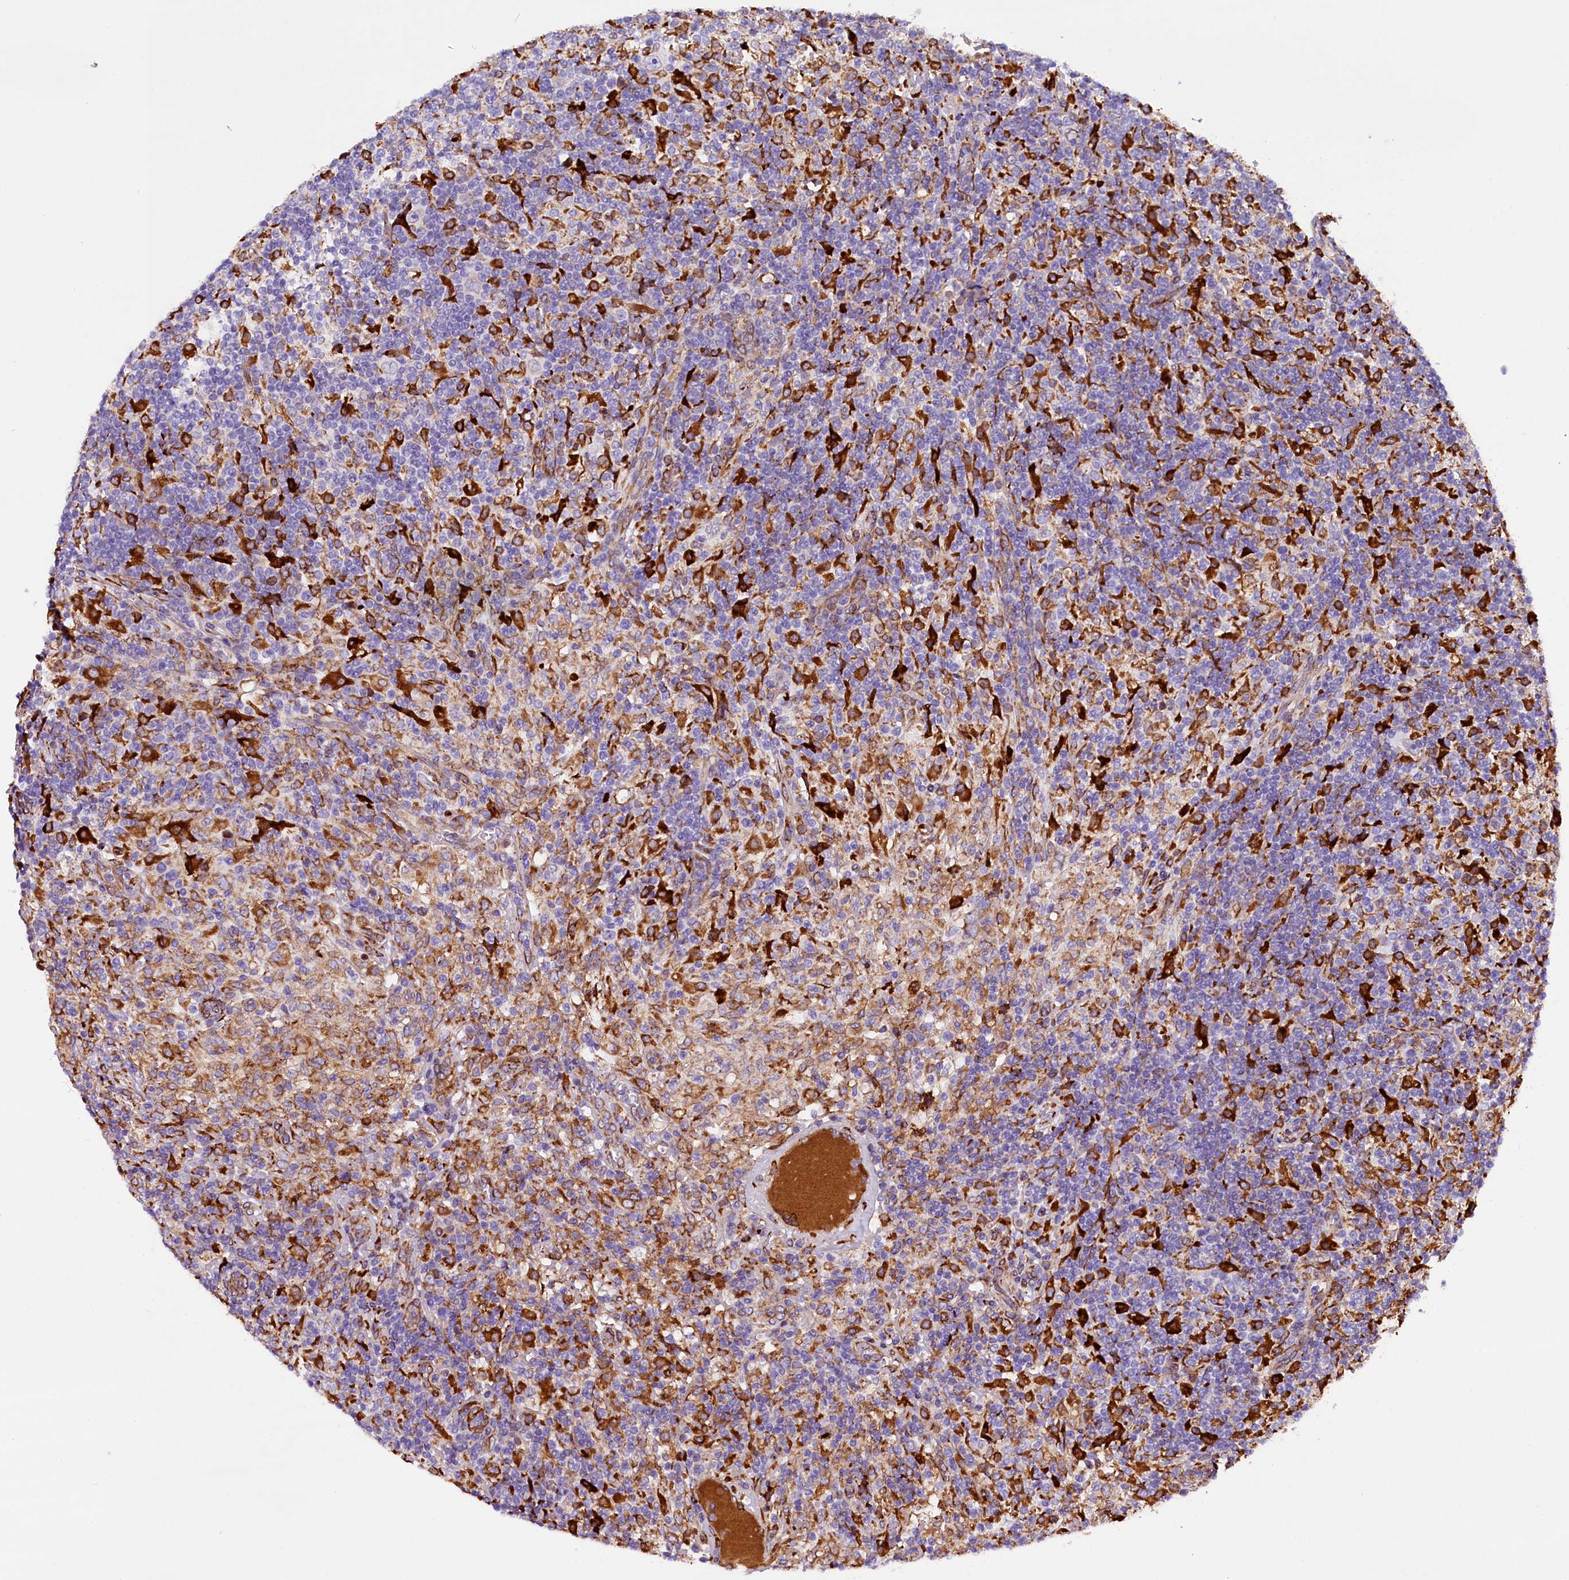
{"staining": {"intensity": "negative", "quantity": "none", "location": "none"}, "tissue": "lymphoma", "cell_type": "Tumor cells", "image_type": "cancer", "snomed": [{"axis": "morphology", "description": "Hodgkin's disease, NOS"}, {"axis": "topography", "description": "Lymph node"}], "caption": "Tumor cells are negative for protein expression in human Hodgkin's disease.", "gene": "CMTR2", "patient": {"sex": "male", "age": 70}}